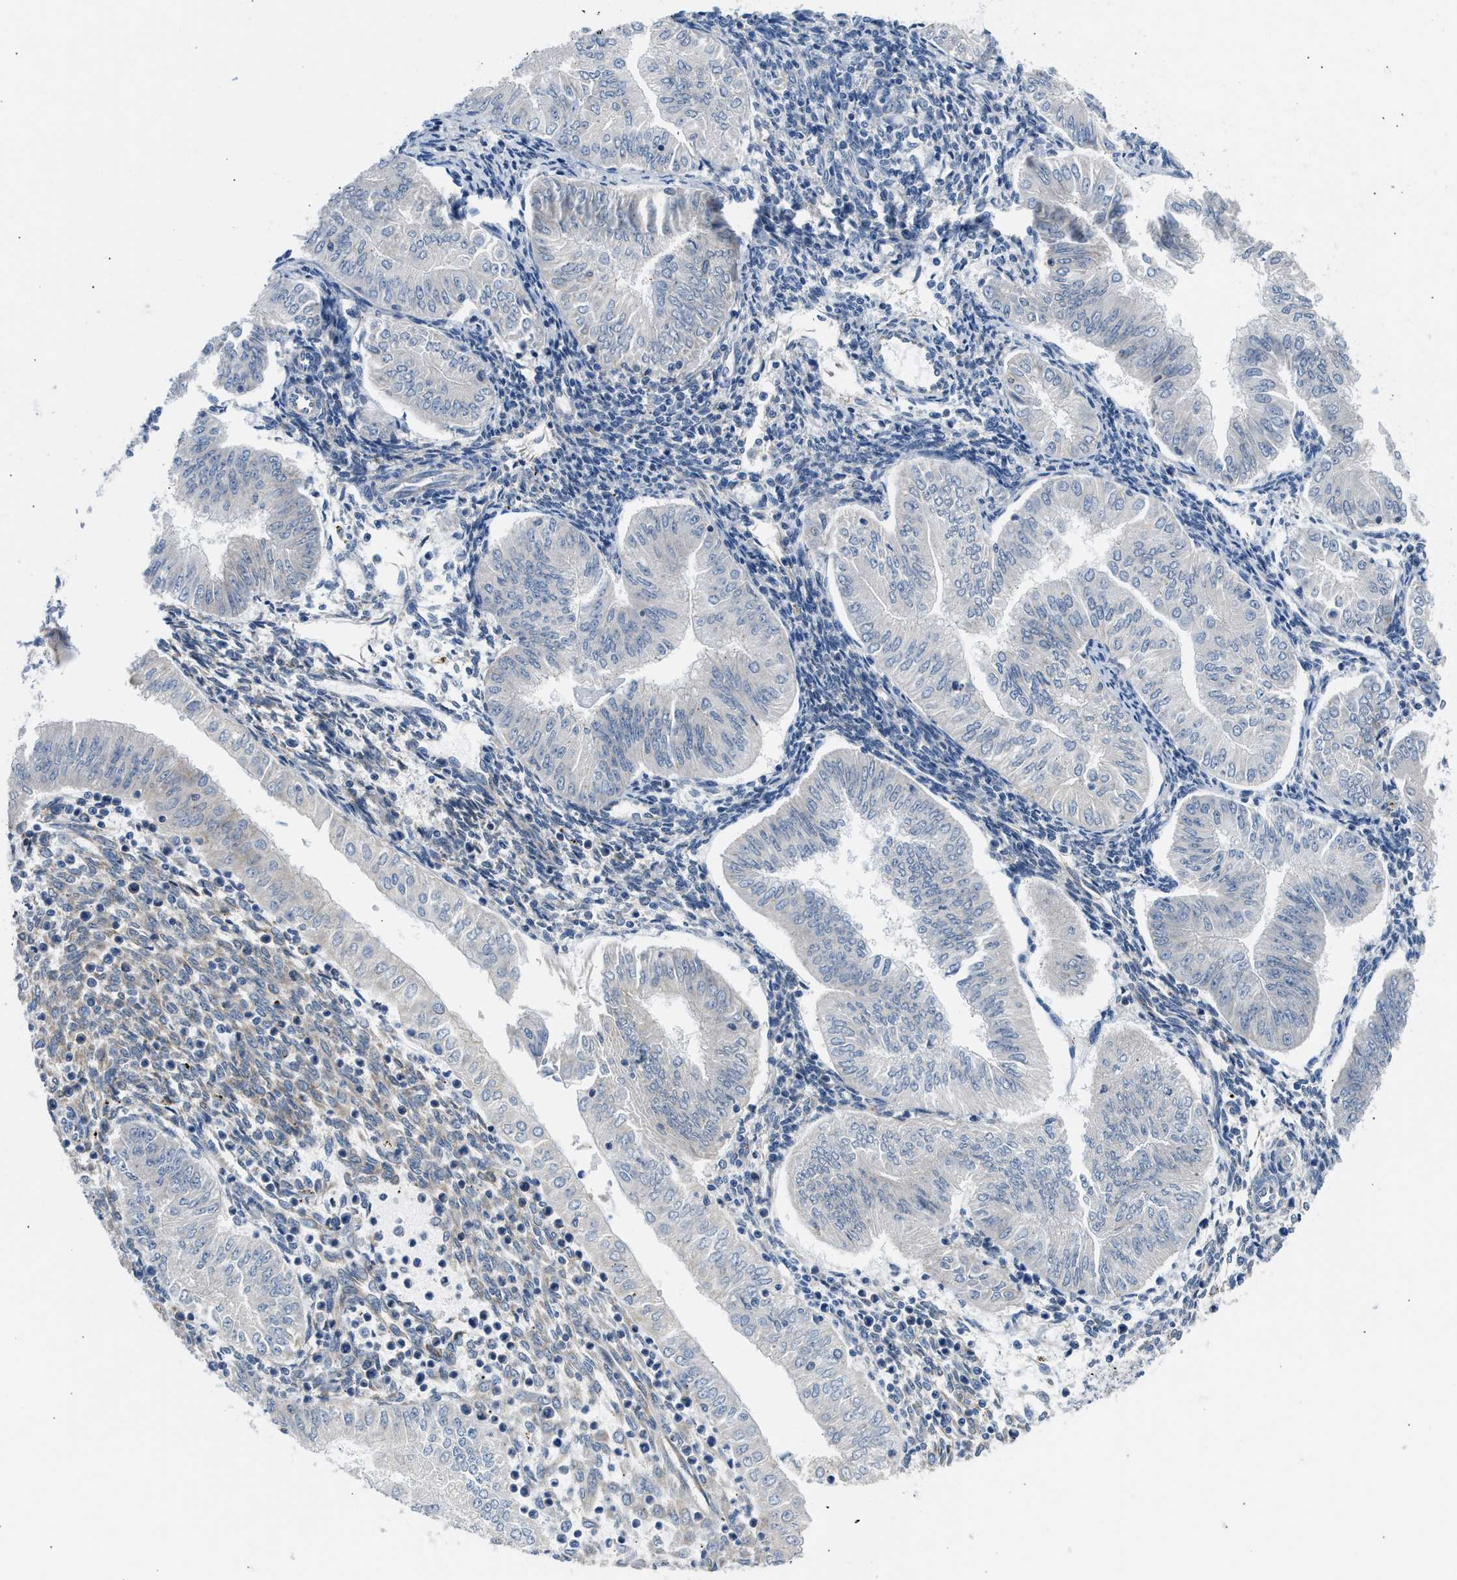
{"staining": {"intensity": "negative", "quantity": "none", "location": "none"}, "tissue": "endometrial cancer", "cell_type": "Tumor cells", "image_type": "cancer", "snomed": [{"axis": "morphology", "description": "Normal tissue, NOS"}, {"axis": "morphology", "description": "Adenocarcinoma, NOS"}, {"axis": "topography", "description": "Endometrium"}], "caption": "The histopathology image displays no staining of tumor cells in endometrial adenocarcinoma. The staining was performed using DAB (3,3'-diaminobenzidine) to visualize the protein expression in brown, while the nuclei were stained in blue with hematoxylin (Magnification: 20x).", "gene": "BNC2", "patient": {"sex": "female", "age": 53}}